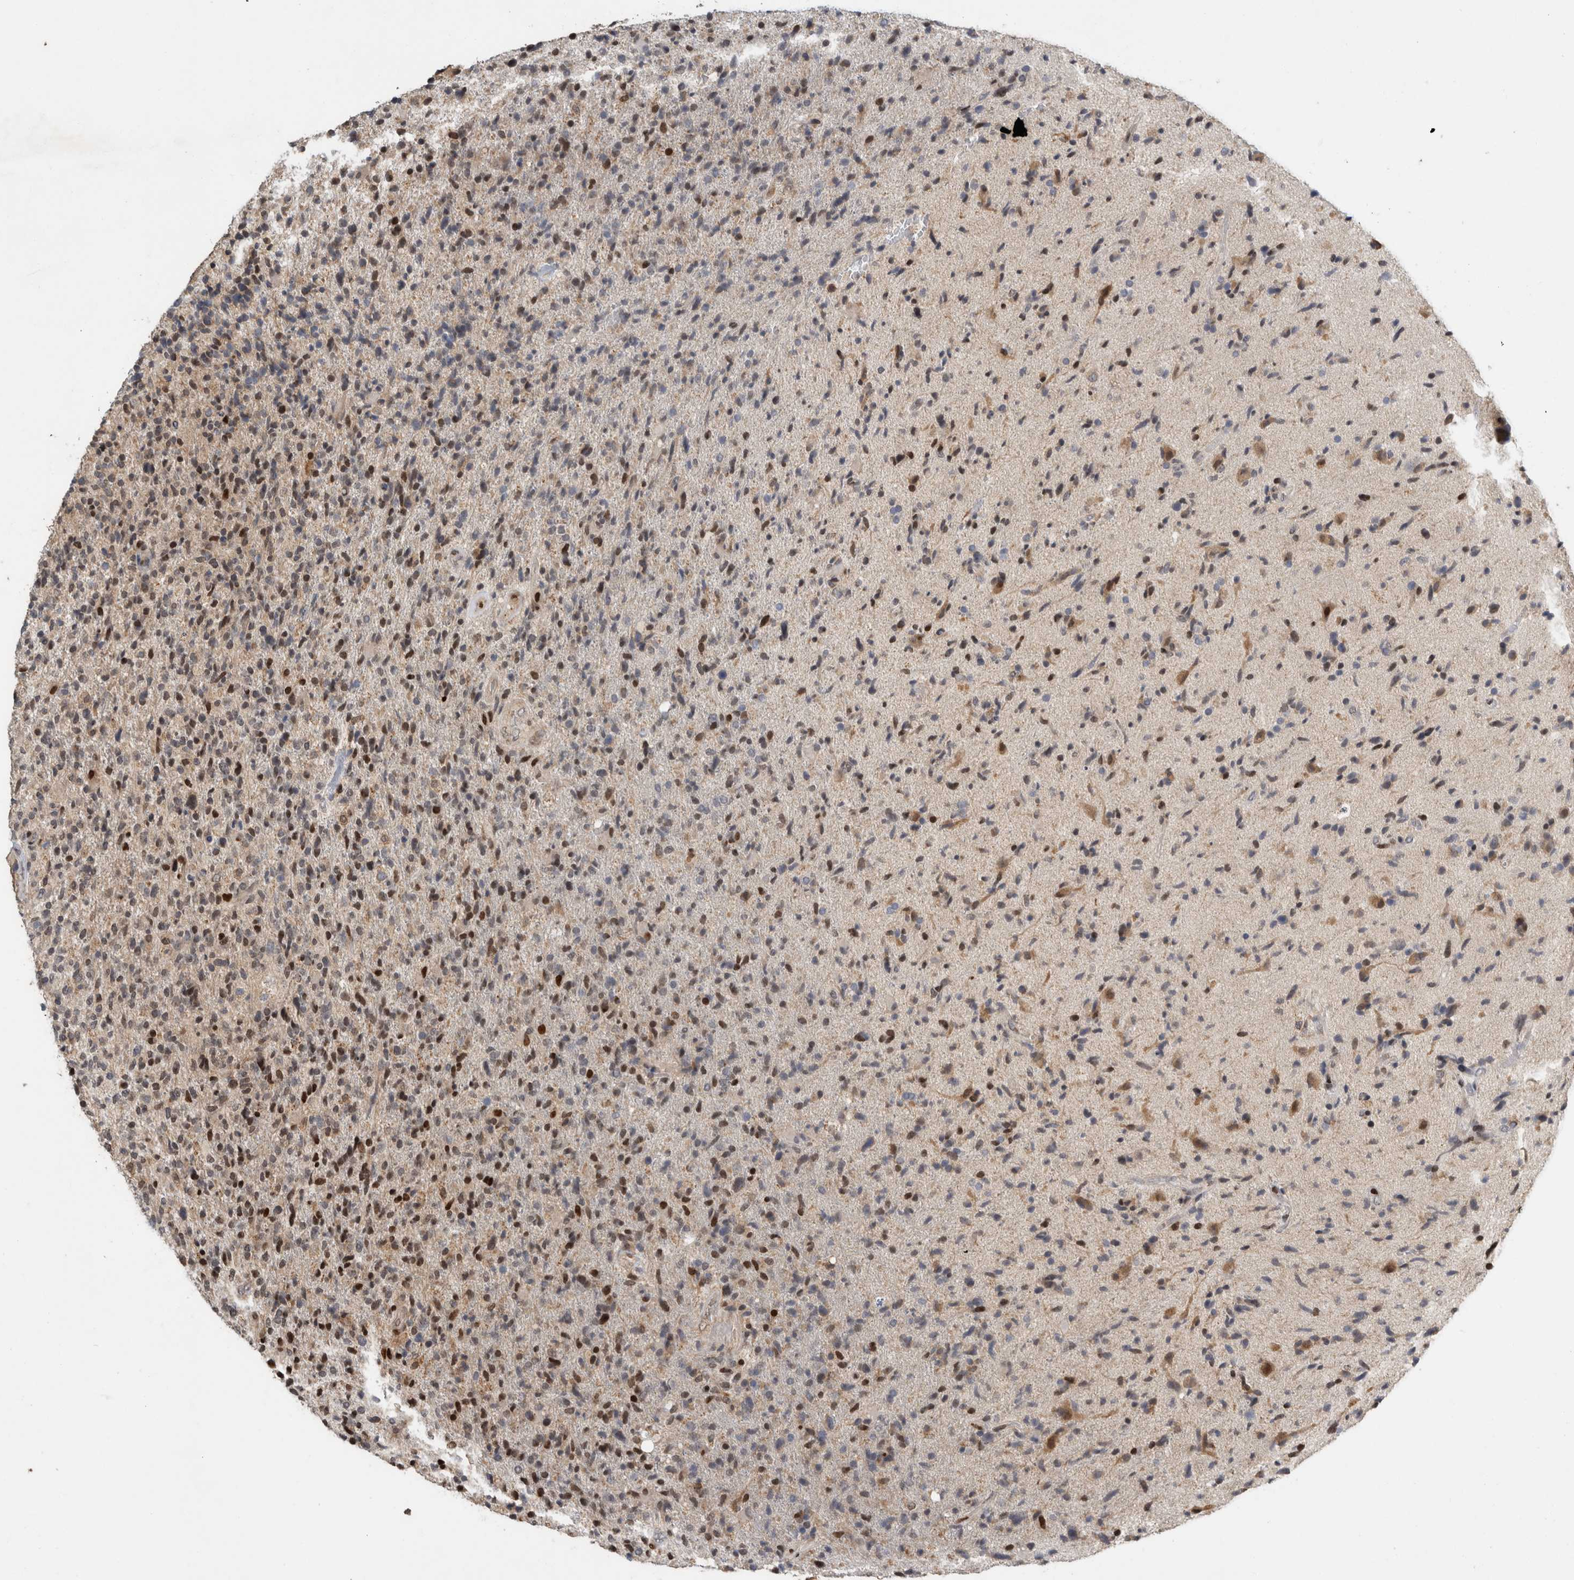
{"staining": {"intensity": "strong", "quantity": "25%-75%", "location": "nuclear"}, "tissue": "glioma", "cell_type": "Tumor cells", "image_type": "cancer", "snomed": [{"axis": "morphology", "description": "Glioma, malignant, High grade"}, {"axis": "topography", "description": "Brain"}], "caption": "The immunohistochemical stain highlights strong nuclear staining in tumor cells of high-grade glioma (malignant) tissue.", "gene": "C8orf58", "patient": {"sex": "male", "age": 72}}